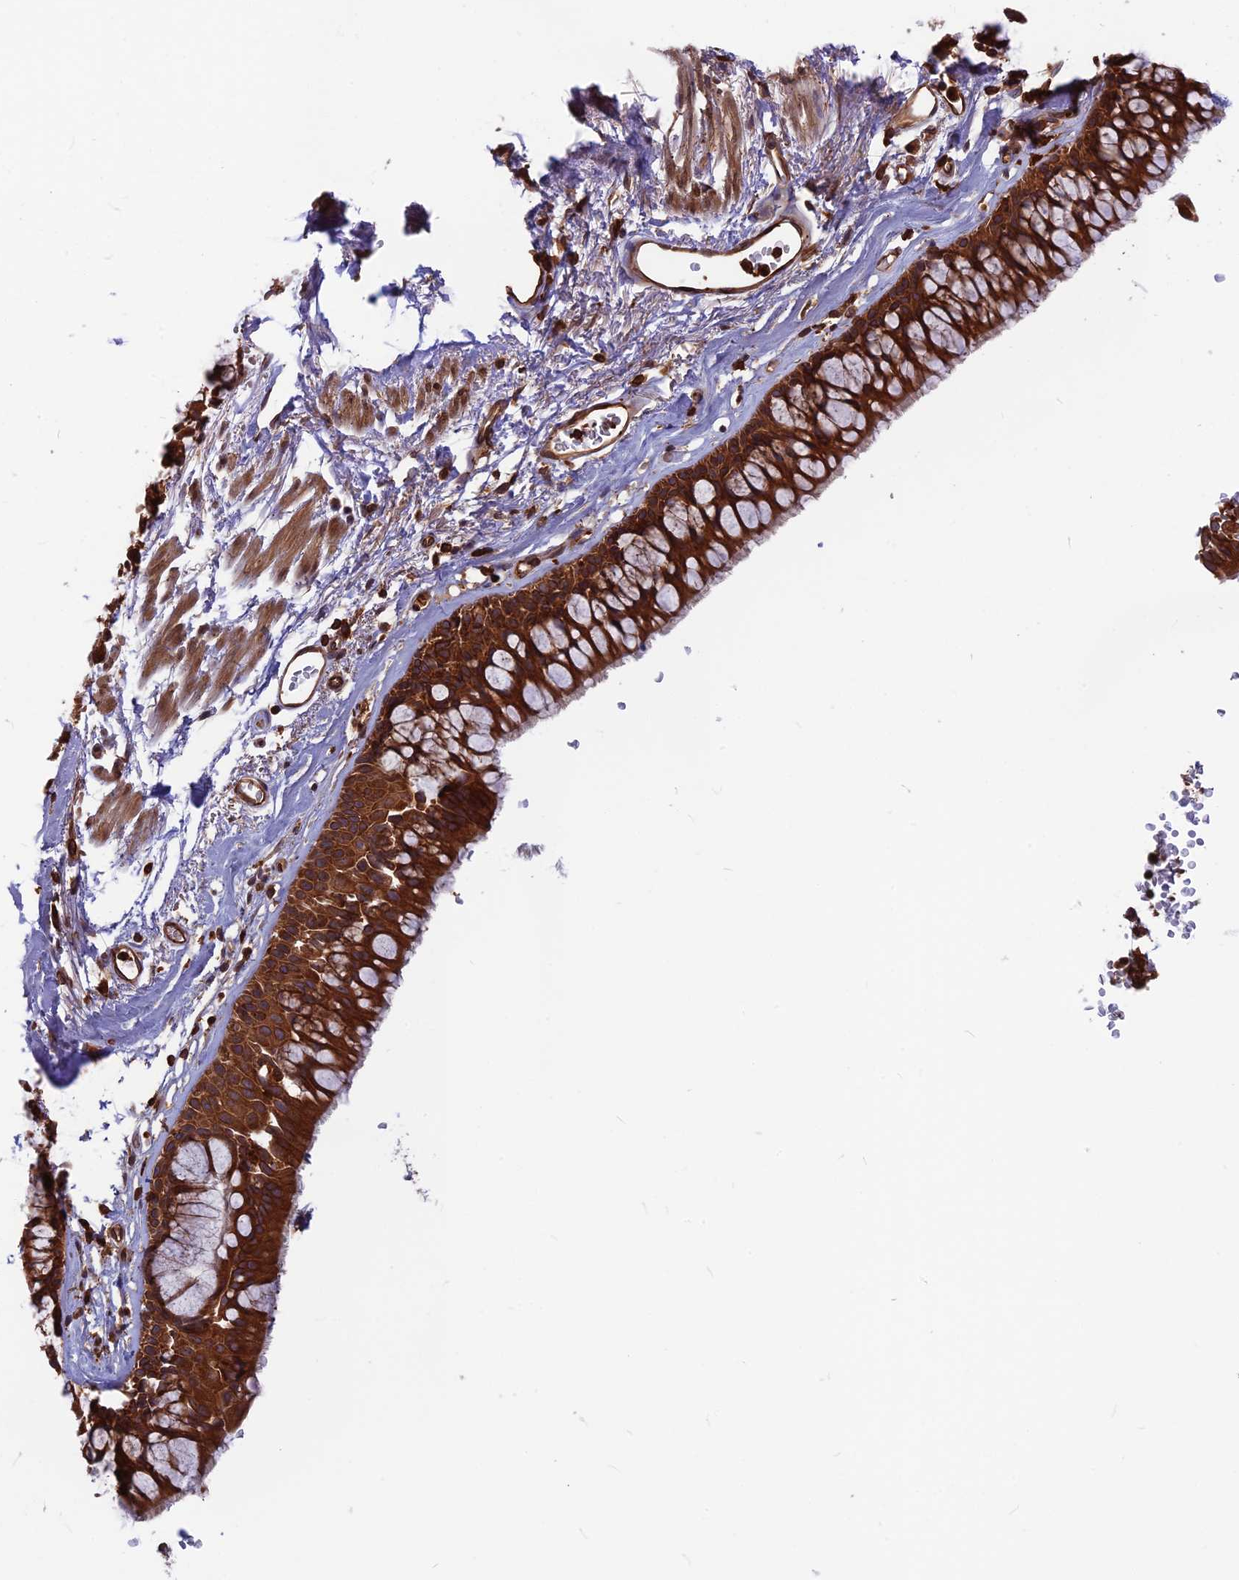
{"staining": {"intensity": "strong", "quantity": ">75%", "location": "cytoplasmic/membranous"}, "tissue": "bronchus", "cell_type": "Respiratory epithelial cells", "image_type": "normal", "snomed": [{"axis": "morphology", "description": "Normal tissue, NOS"}, {"axis": "morphology", "description": "Inflammation, NOS"}, {"axis": "topography", "description": "Cartilage tissue"}, {"axis": "topography", "description": "Bronchus"}, {"axis": "topography", "description": "Lung"}], "caption": "Respiratory epithelial cells demonstrate strong cytoplasmic/membranous staining in approximately >75% of cells in benign bronchus. The protein of interest is stained brown, and the nuclei are stained in blue (DAB (3,3'-diaminobenzidine) IHC with brightfield microscopy, high magnification).", "gene": "WDR1", "patient": {"sex": "female", "age": 64}}